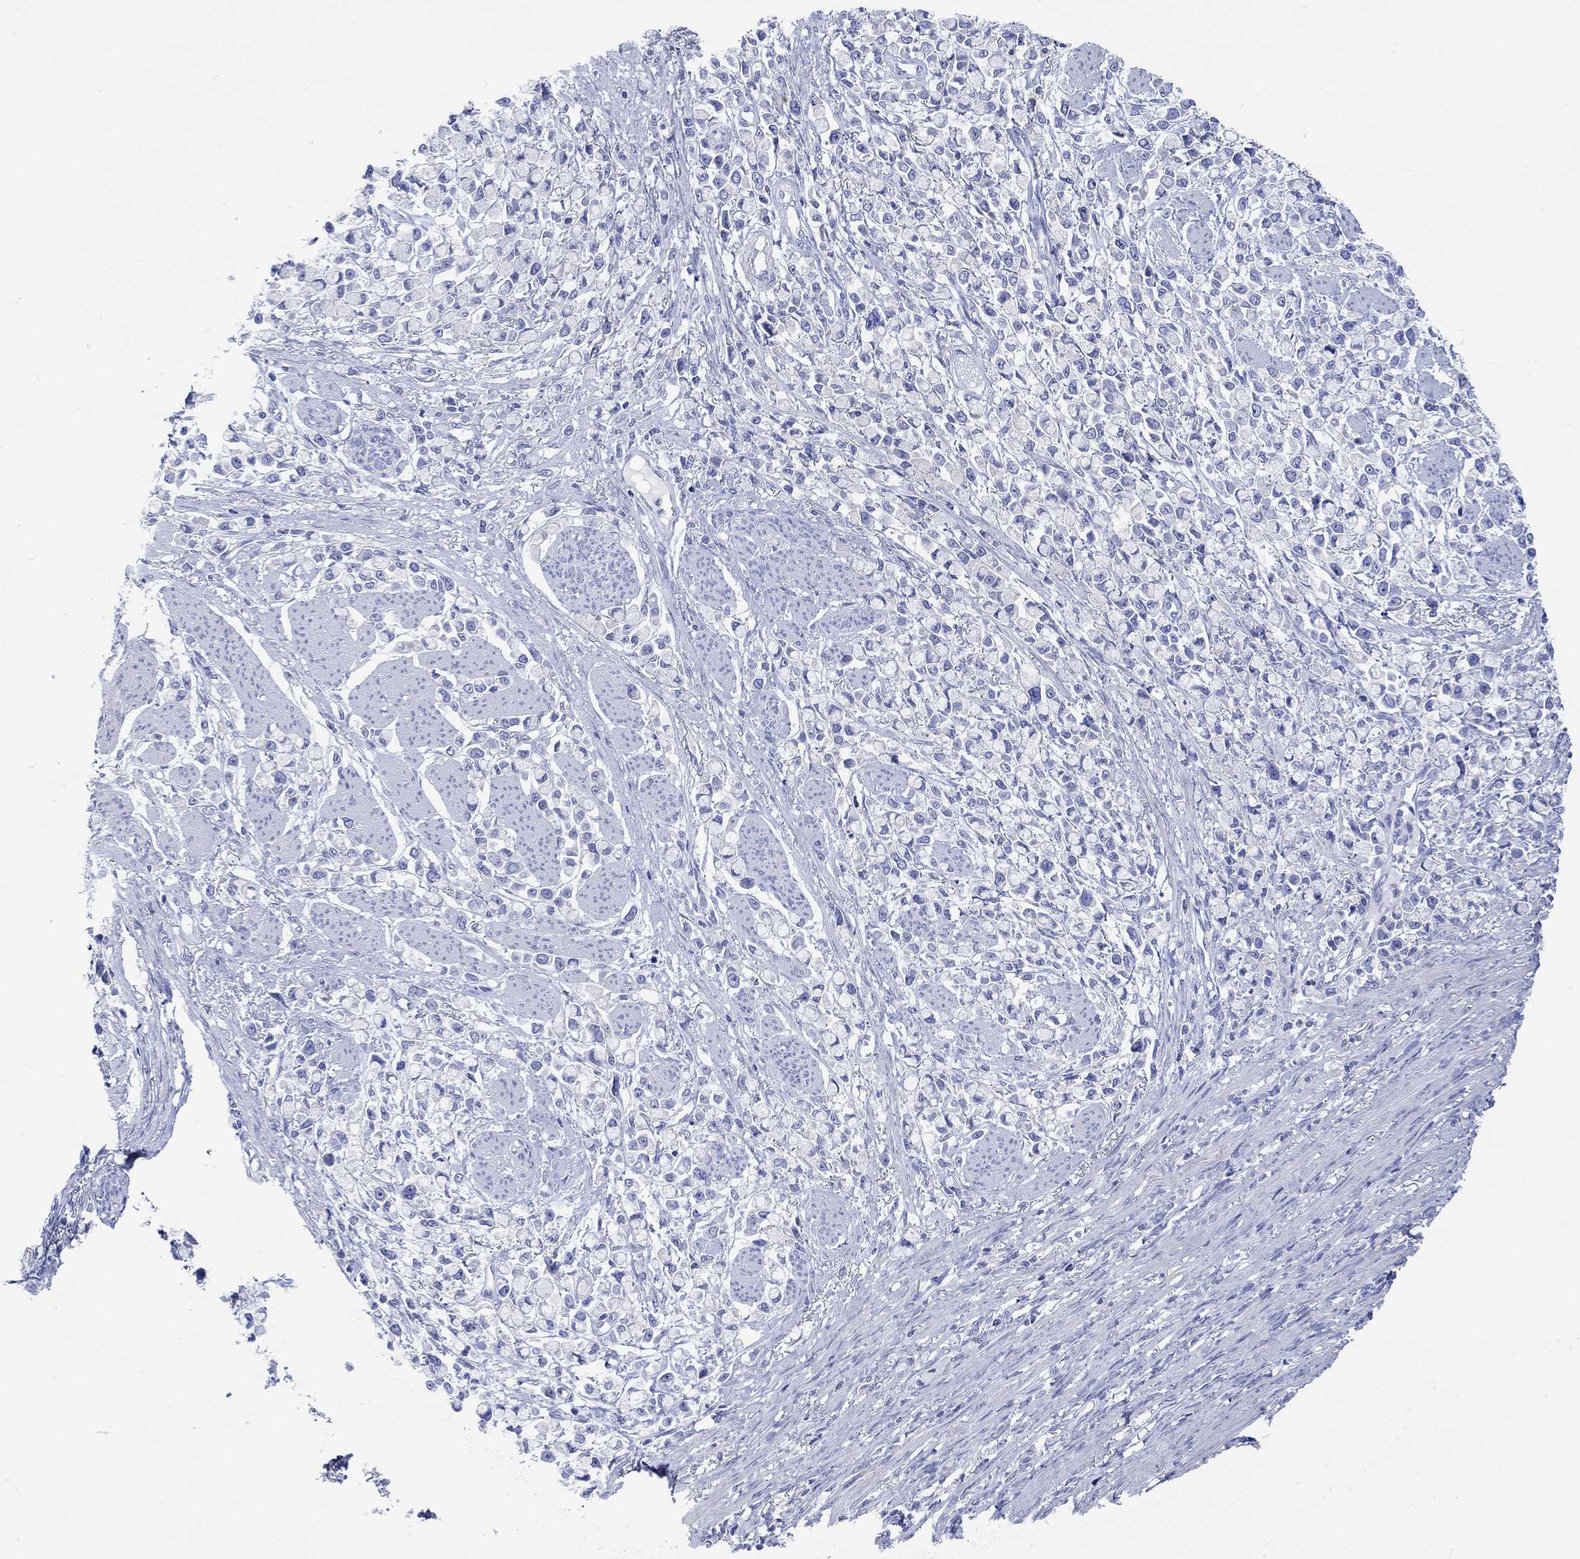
{"staining": {"intensity": "negative", "quantity": "none", "location": "none"}, "tissue": "stomach cancer", "cell_type": "Tumor cells", "image_type": "cancer", "snomed": [{"axis": "morphology", "description": "Adenocarcinoma, NOS"}, {"axis": "topography", "description": "Stomach"}], "caption": "Tumor cells are negative for brown protein staining in stomach adenocarcinoma.", "gene": "REEP6", "patient": {"sex": "female", "age": 81}}